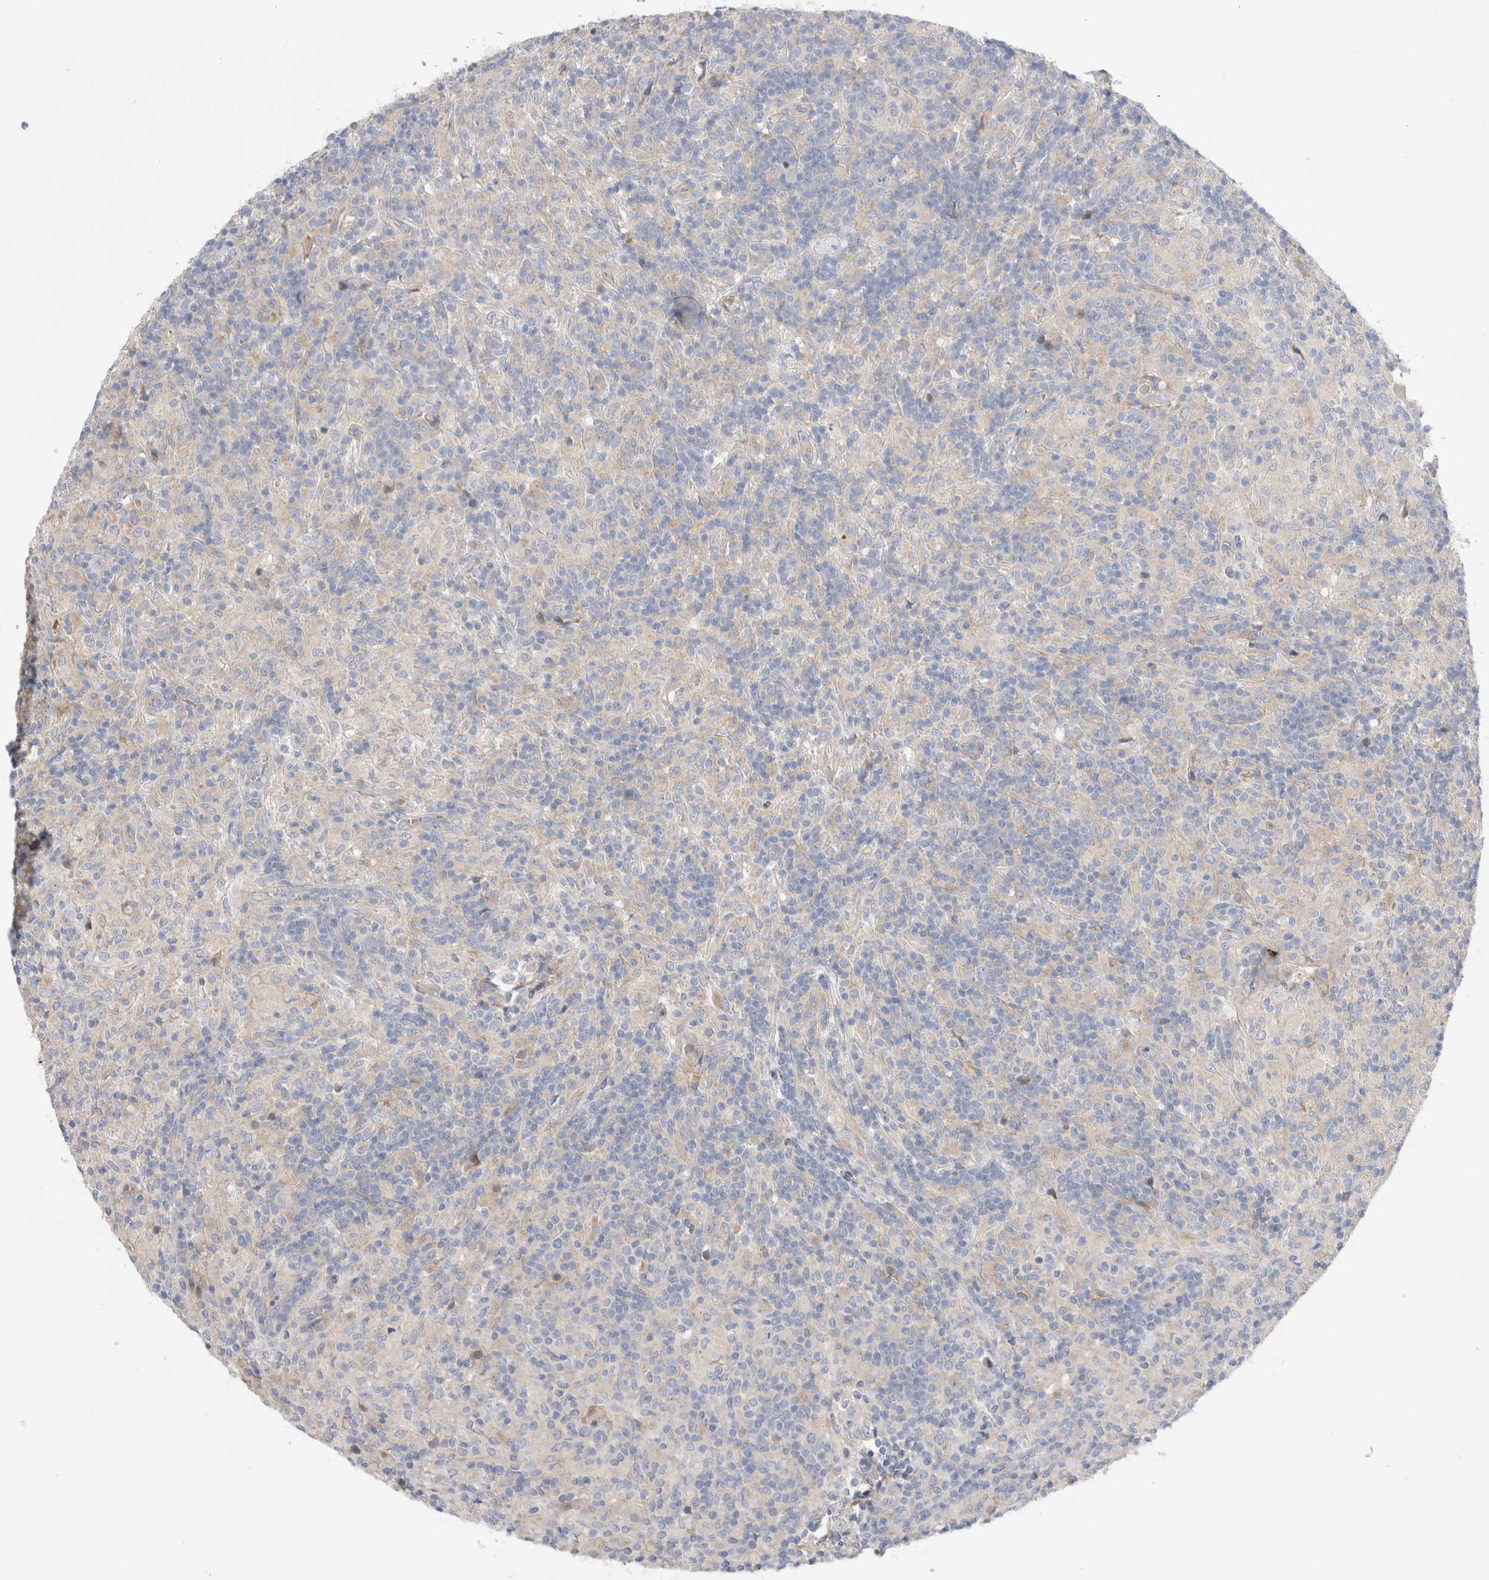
{"staining": {"intensity": "negative", "quantity": "none", "location": "none"}, "tissue": "lymphoma", "cell_type": "Tumor cells", "image_type": "cancer", "snomed": [{"axis": "morphology", "description": "Hodgkin's disease, NOS"}, {"axis": "topography", "description": "Lymph node"}], "caption": "This histopathology image is of lymphoma stained with IHC to label a protein in brown with the nuclei are counter-stained blue. There is no positivity in tumor cells.", "gene": "RBM12B", "patient": {"sex": "male", "age": 70}}